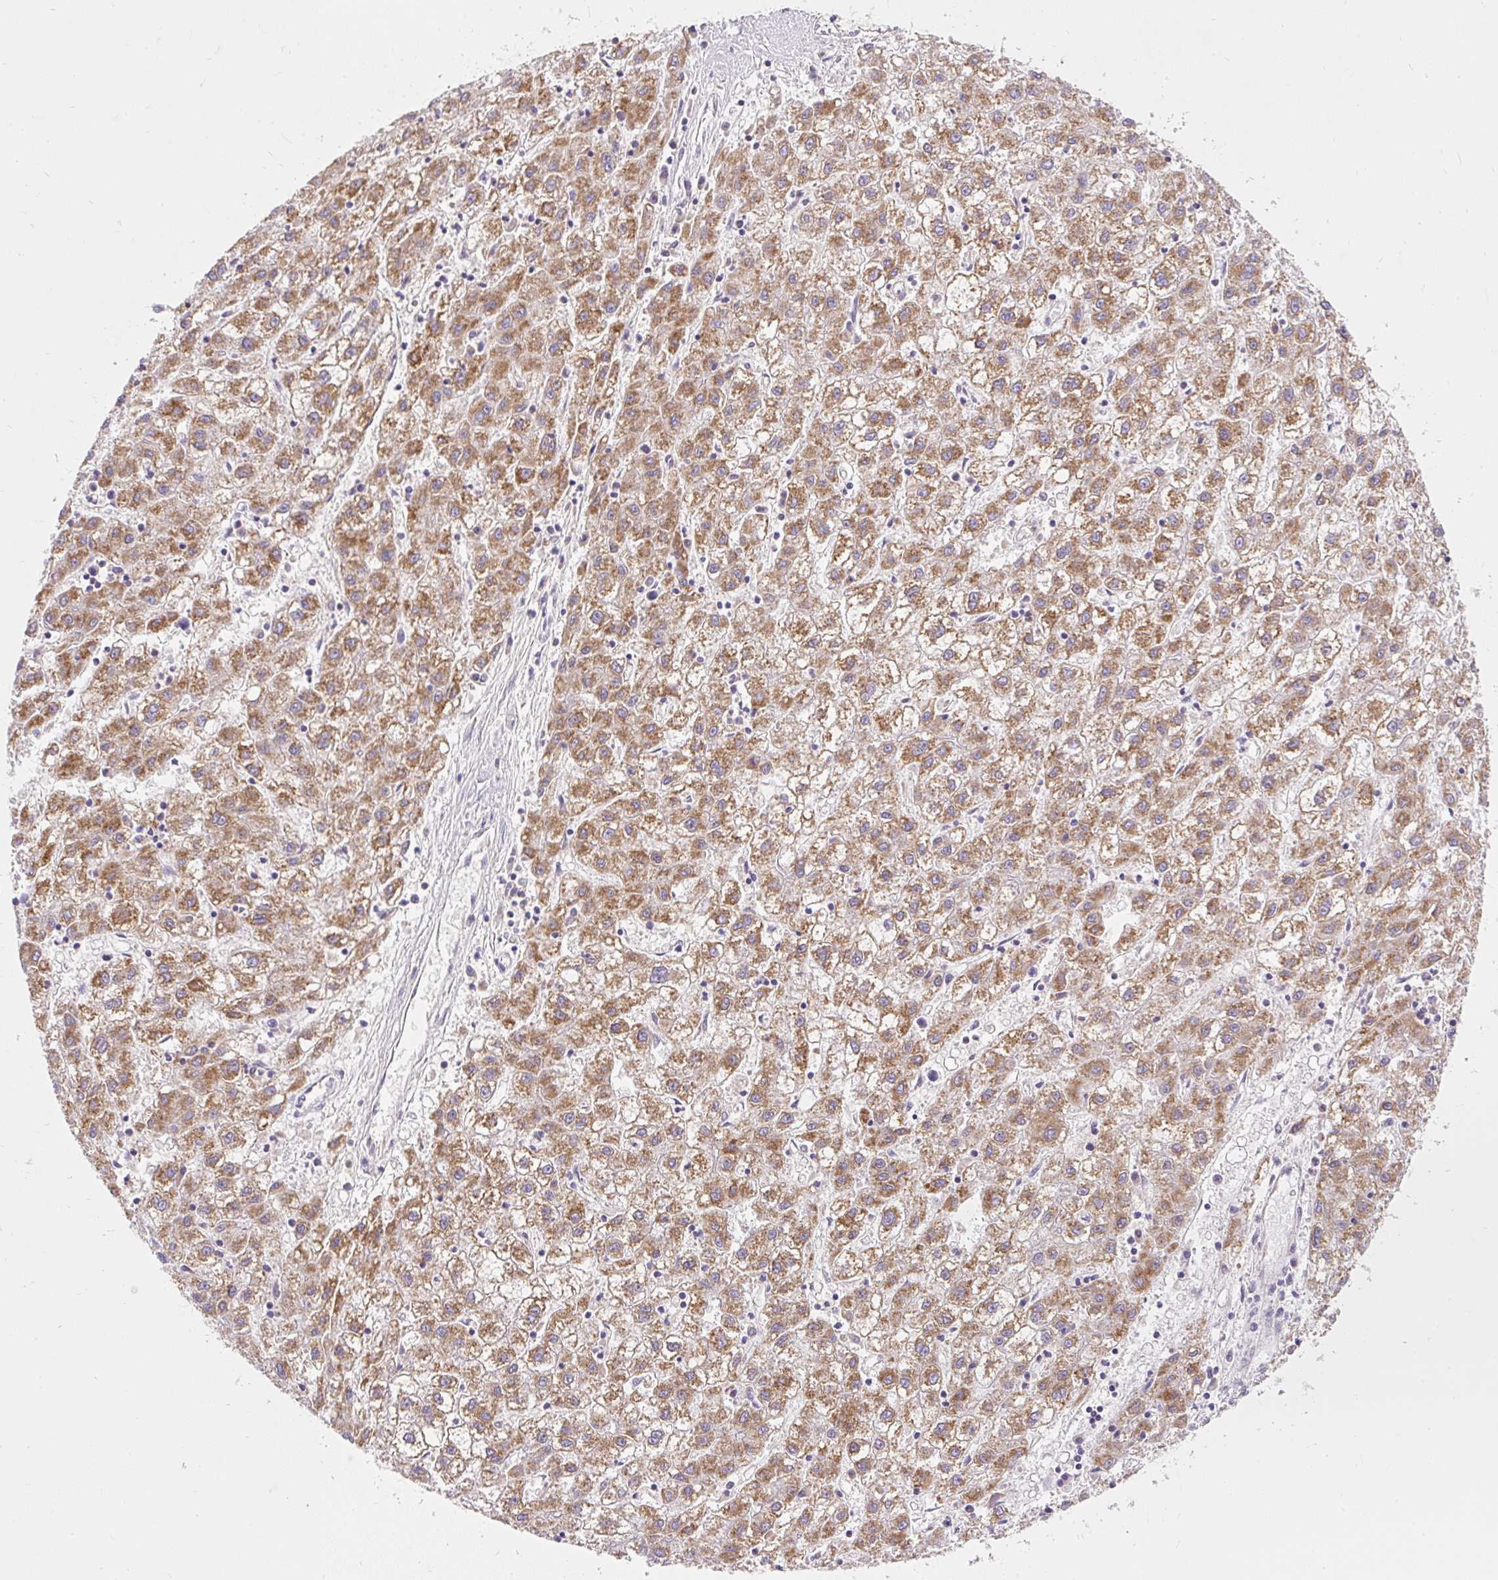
{"staining": {"intensity": "moderate", "quantity": ">75%", "location": "cytoplasmic/membranous"}, "tissue": "liver cancer", "cell_type": "Tumor cells", "image_type": "cancer", "snomed": [{"axis": "morphology", "description": "Carcinoma, Hepatocellular, NOS"}, {"axis": "topography", "description": "Liver"}], "caption": "Immunohistochemistry micrograph of liver cancer stained for a protein (brown), which reveals medium levels of moderate cytoplasmic/membranous positivity in about >75% of tumor cells.", "gene": "PMAIP1", "patient": {"sex": "male", "age": 72}}